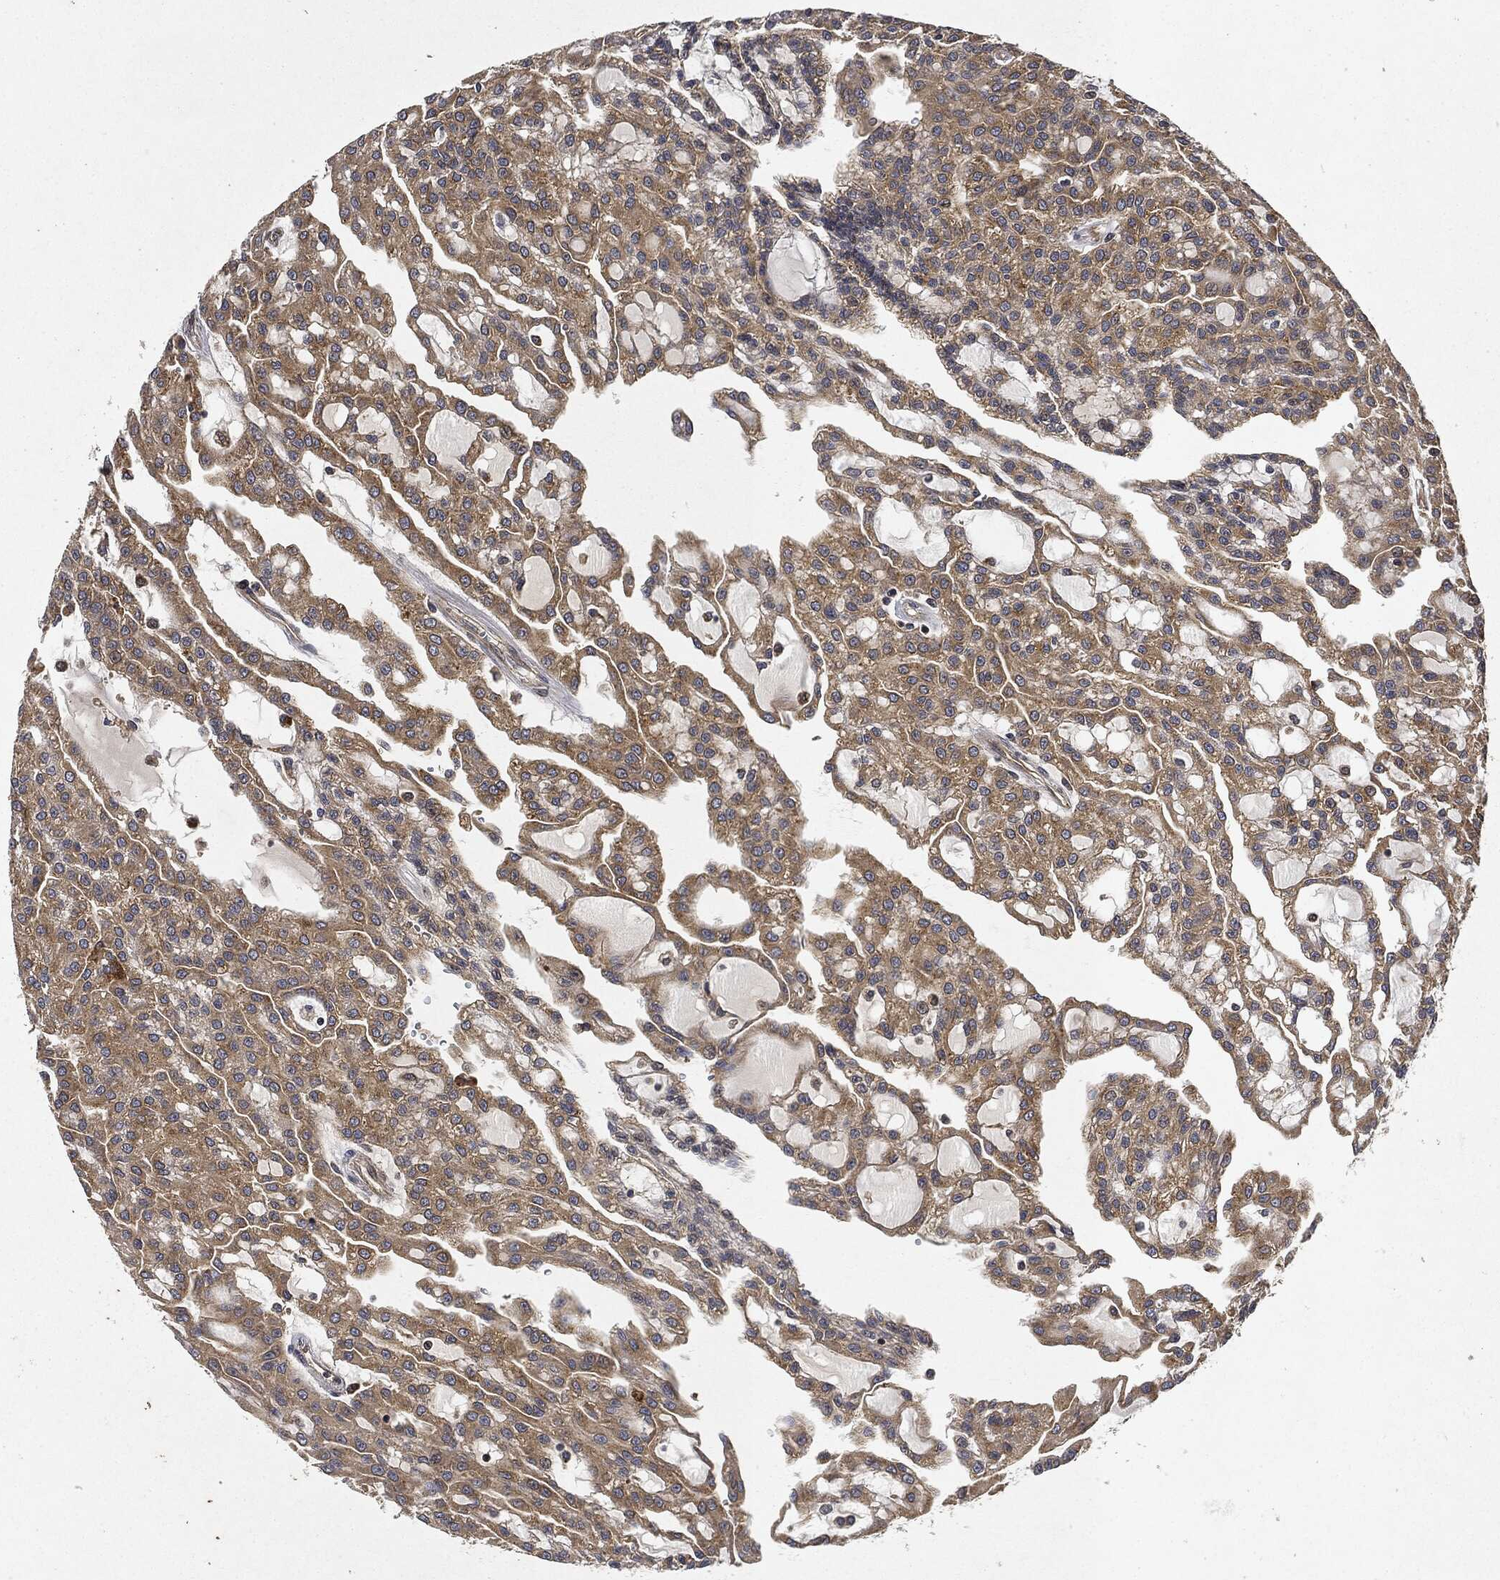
{"staining": {"intensity": "moderate", "quantity": ">75%", "location": "cytoplasmic/membranous"}, "tissue": "renal cancer", "cell_type": "Tumor cells", "image_type": "cancer", "snomed": [{"axis": "morphology", "description": "Adenocarcinoma, NOS"}, {"axis": "topography", "description": "Kidney"}], "caption": "A medium amount of moderate cytoplasmic/membranous expression is appreciated in approximately >75% of tumor cells in renal cancer tissue.", "gene": "MLST8", "patient": {"sex": "male", "age": 63}}